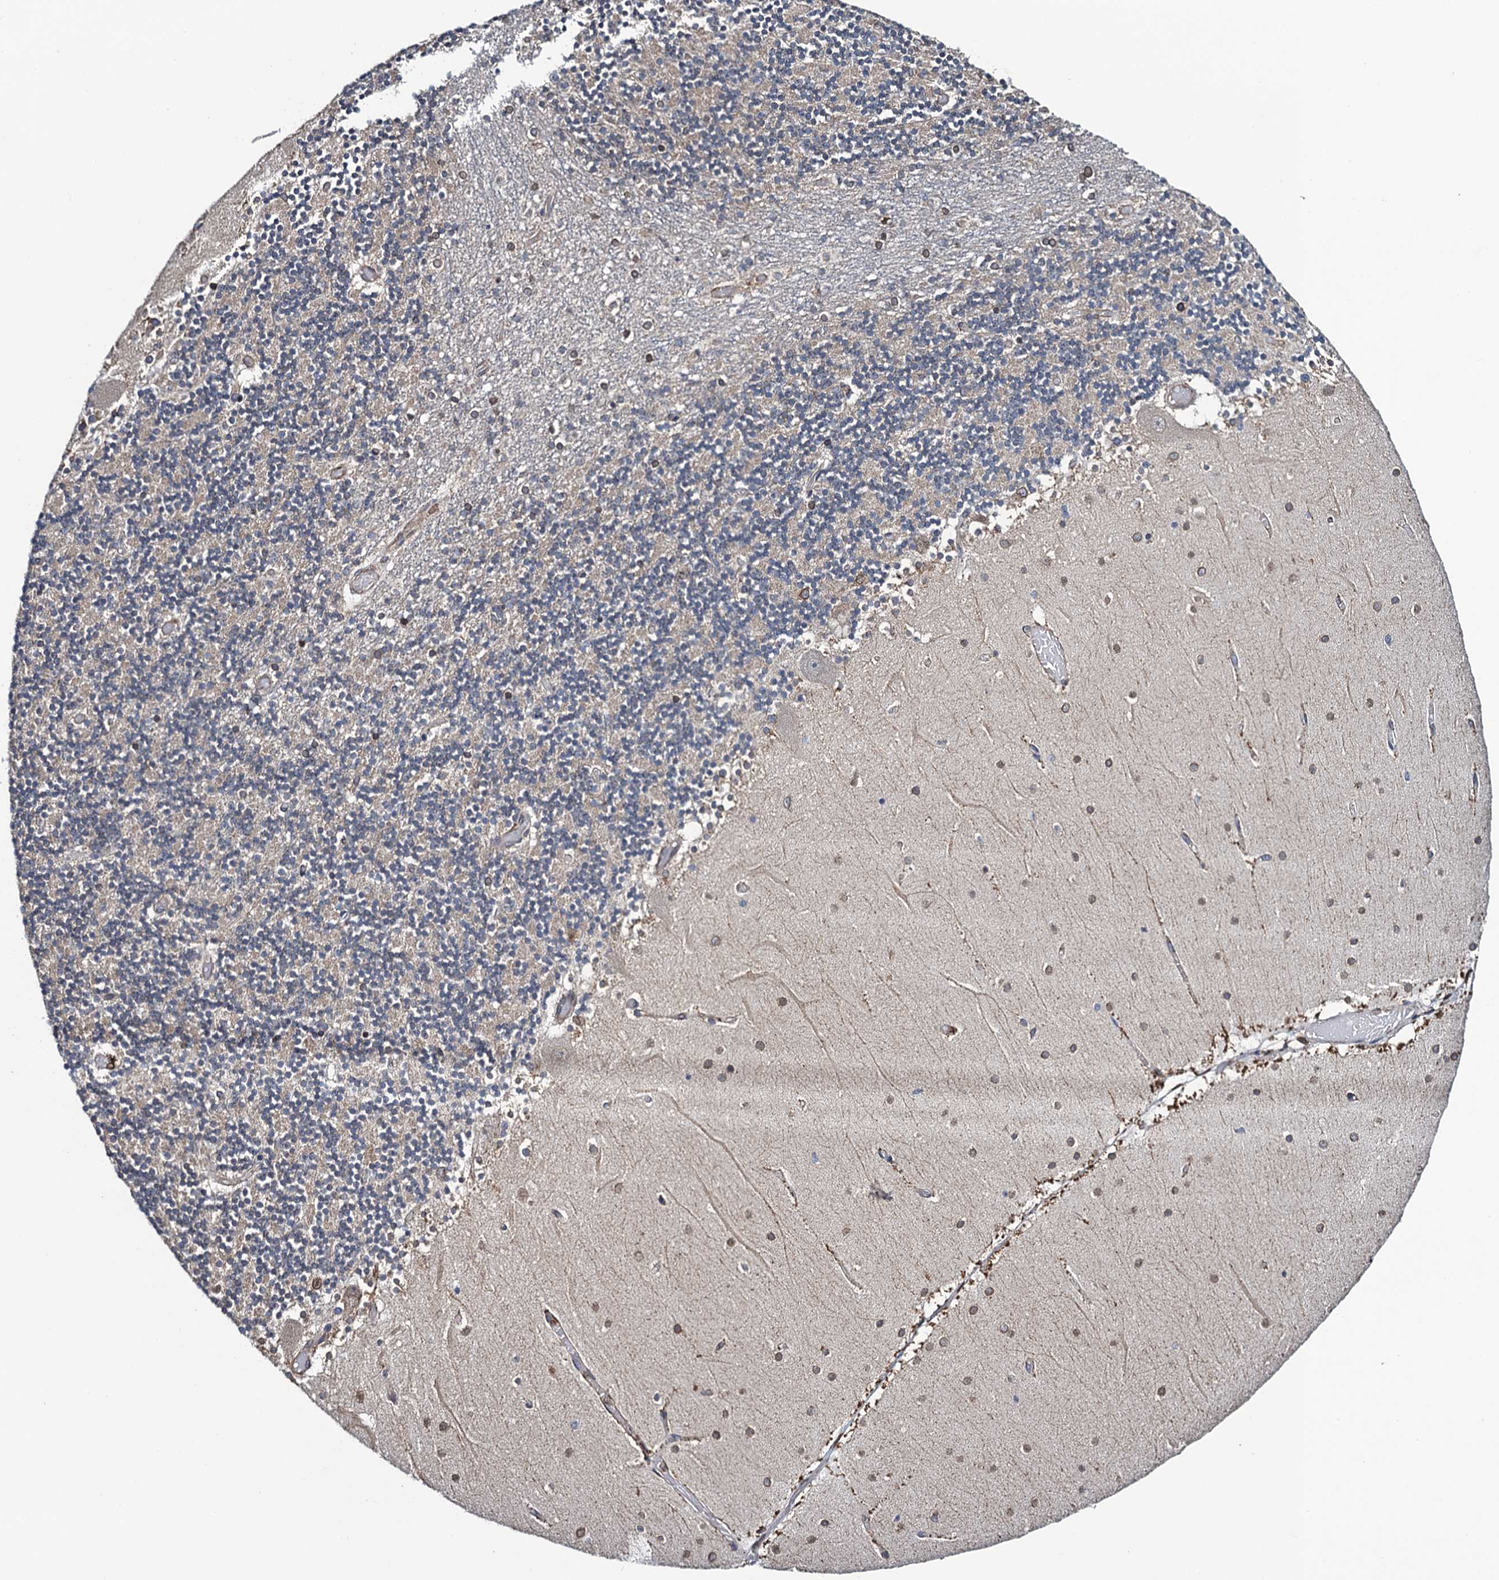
{"staining": {"intensity": "negative", "quantity": "none", "location": "none"}, "tissue": "cerebellum", "cell_type": "Cells in granular layer", "image_type": "normal", "snomed": [{"axis": "morphology", "description": "Normal tissue, NOS"}, {"axis": "topography", "description": "Cerebellum"}], "caption": "Human cerebellum stained for a protein using immunohistochemistry (IHC) displays no staining in cells in granular layer.", "gene": "EVX2", "patient": {"sex": "female", "age": 28}}